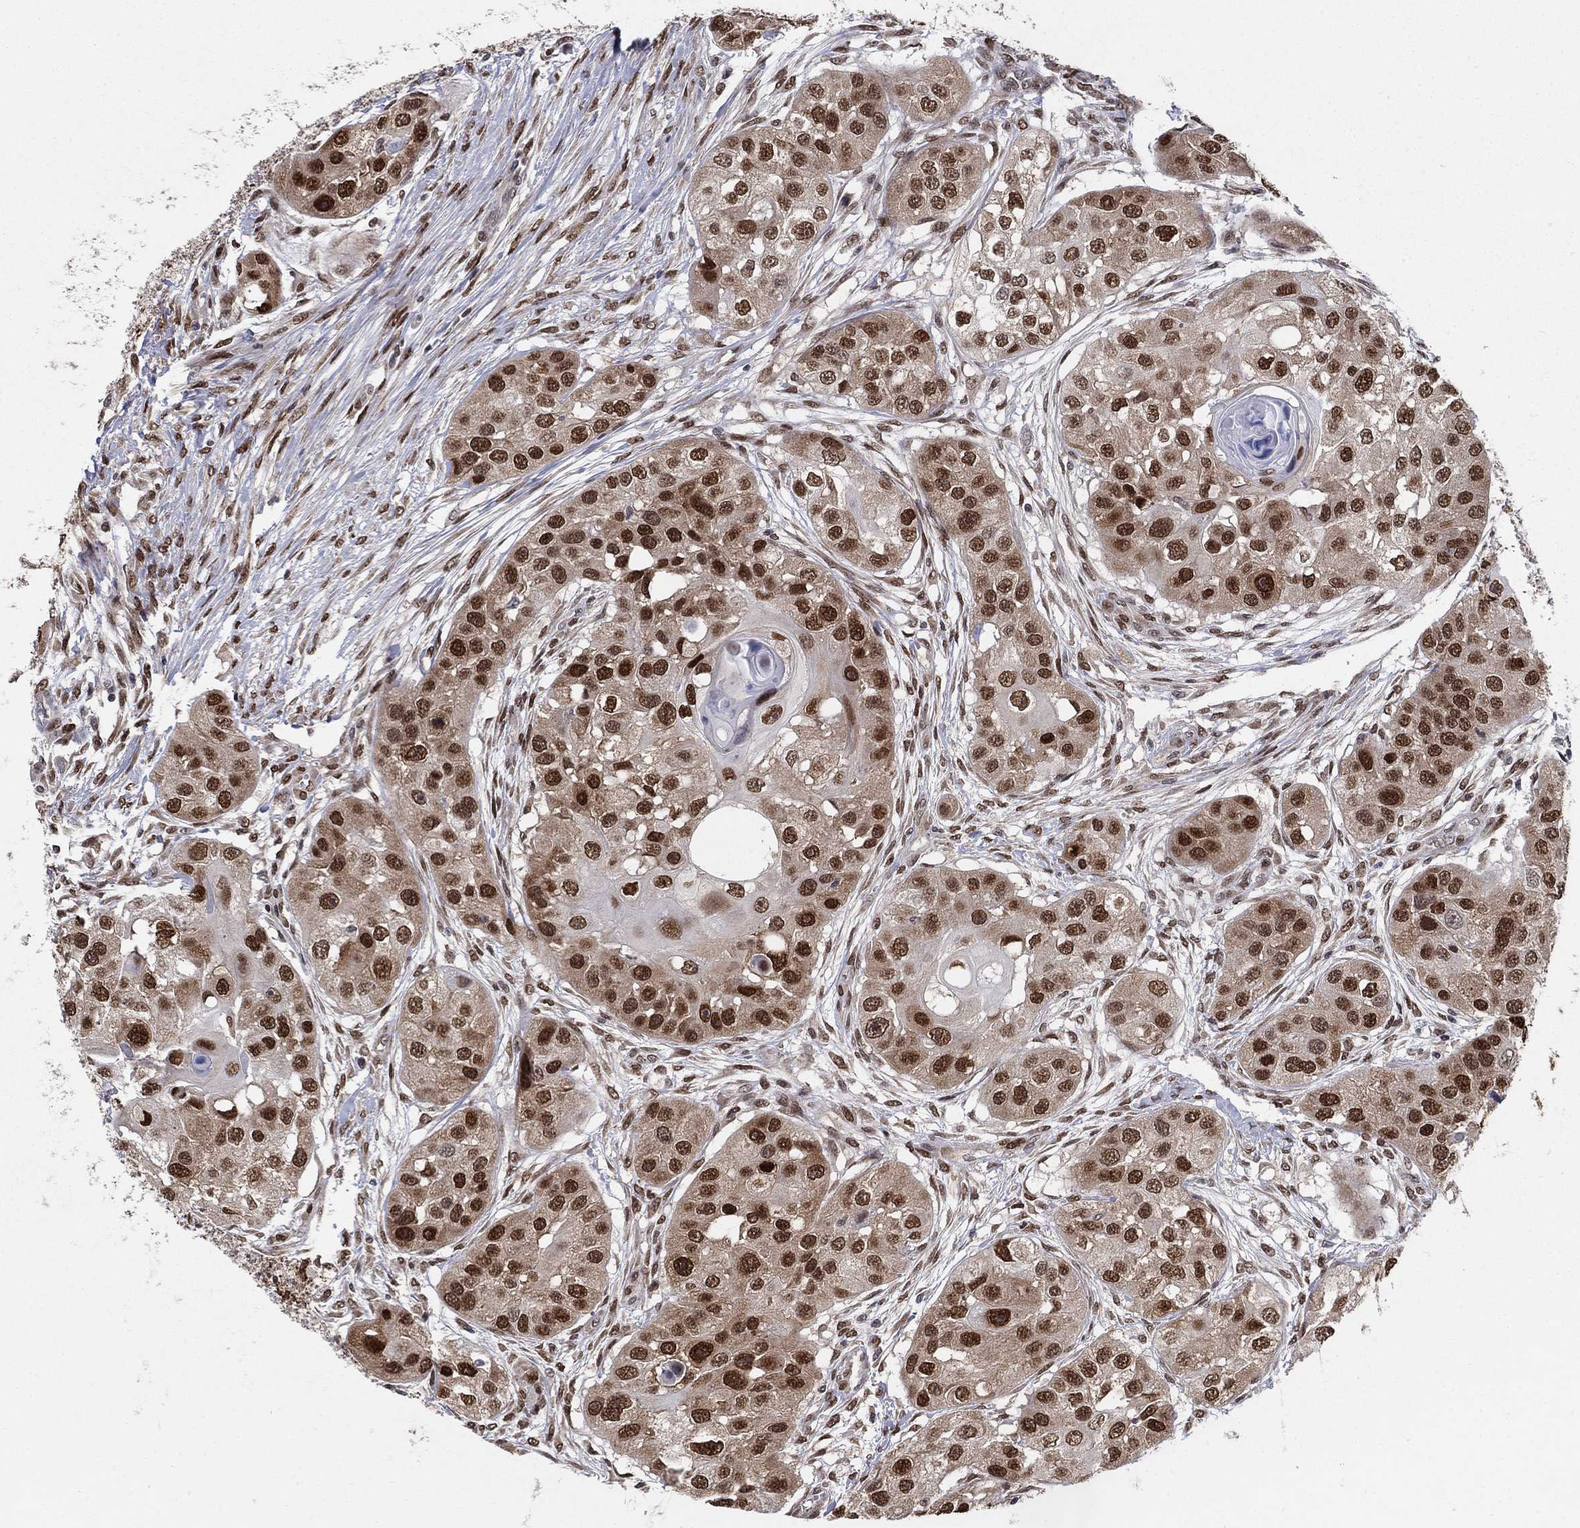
{"staining": {"intensity": "strong", "quantity": ">75%", "location": "nuclear"}, "tissue": "head and neck cancer", "cell_type": "Tumor cells", "image_type": "cancer", "snomed": [{"axis": "morphology", "description": "Normal tissue, NOS"}, {"axis": "morphology", "description": "Squamous cell carcinoma, NOS"}, {"axis": "topography", "description": "Skeletal muscle"}, {"axis": "topography", "description": "Head-Neck"}], "caption": "Protein expression analysis of human head and neck cancer (squamous cell carcinoma) reveals strong nuclear positivity in approximately >75% of tumor cells.", "gene": "CENPE", "patient": {"sex": "male", "age": 51}}